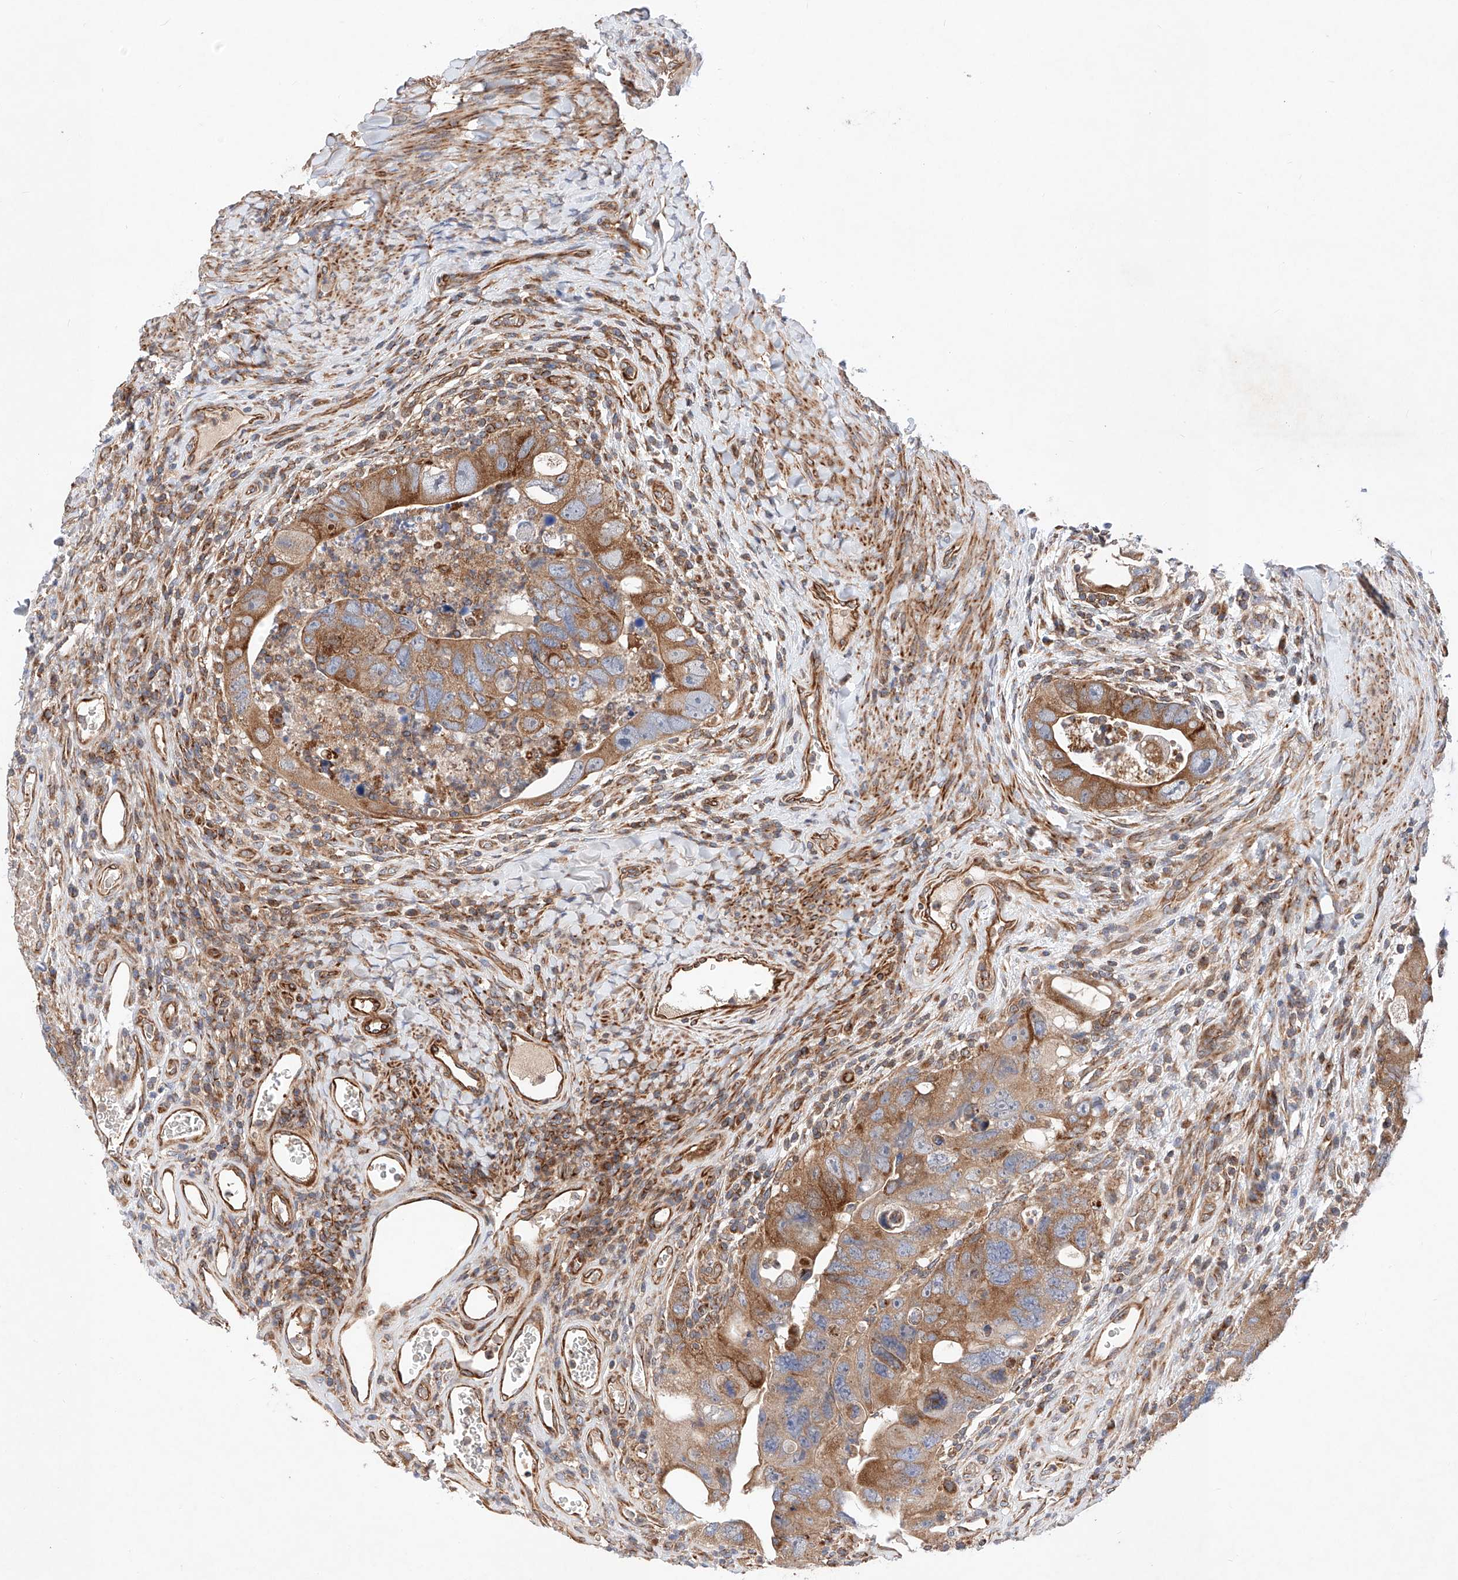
{"staining": {"intensity": "moderate", "quantity": ">75%", "location": "cytoplasmic/membranous"}, "tissue": "colorectal cancer", "cell_type": "Tumor cells", "image_type": "cancer", "snomed": [{"axis": "morphology", "description": "Adenocarcinoma, NOS"}, {"axis": "topography", "description": "Rectum"}], "caption": "A medium amount of moderate cytoplasmic/membranous expression is appreciated in about >75% of tumor cells in colorectal adenocarcinoma tissue.", "gene": "NR1D1", "patient": {"sex": "male", "age": 59}}